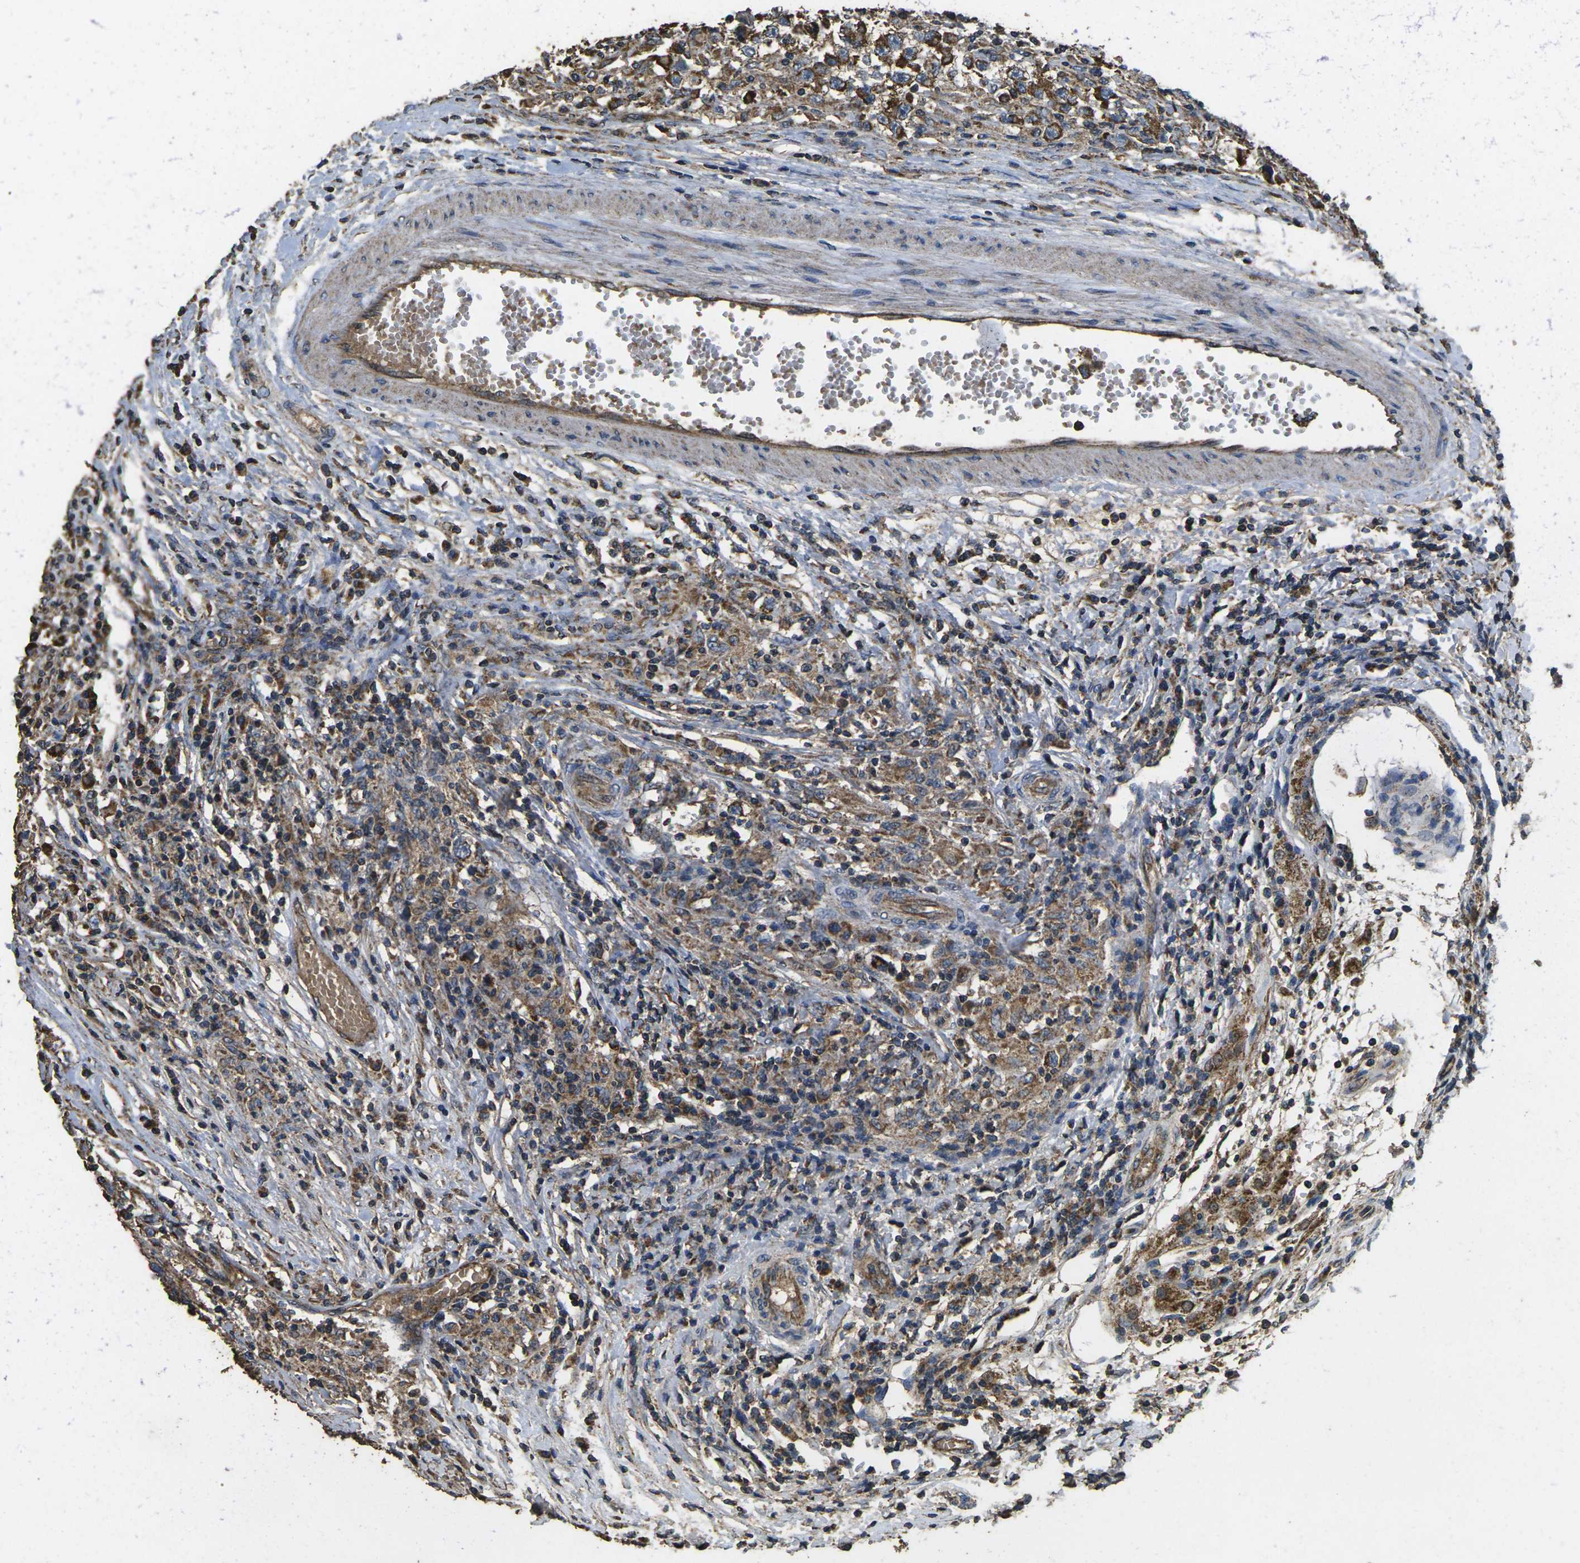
{"staining": {"intensity": "moderate", "quantity": ">75%", "location": "cytoplasmic/membranous"}, "tissue": "testis cancer", "cell_type": "Tumor cells", "image_type": "cancer", "snomed": [{"axis": "morphology", "description": "Carcinoma, Embryonal, NOS"}, {"axis": "topography", "description": "Testis"}], "caption": "Protein expression analysis of embryonal carcinoma (testis) shows moderate cytoplasmic/membranous expression in approximately >75% of tumor cells.", "gene": "MAPK11", "patient": {"sex": "male", "age": 21}}